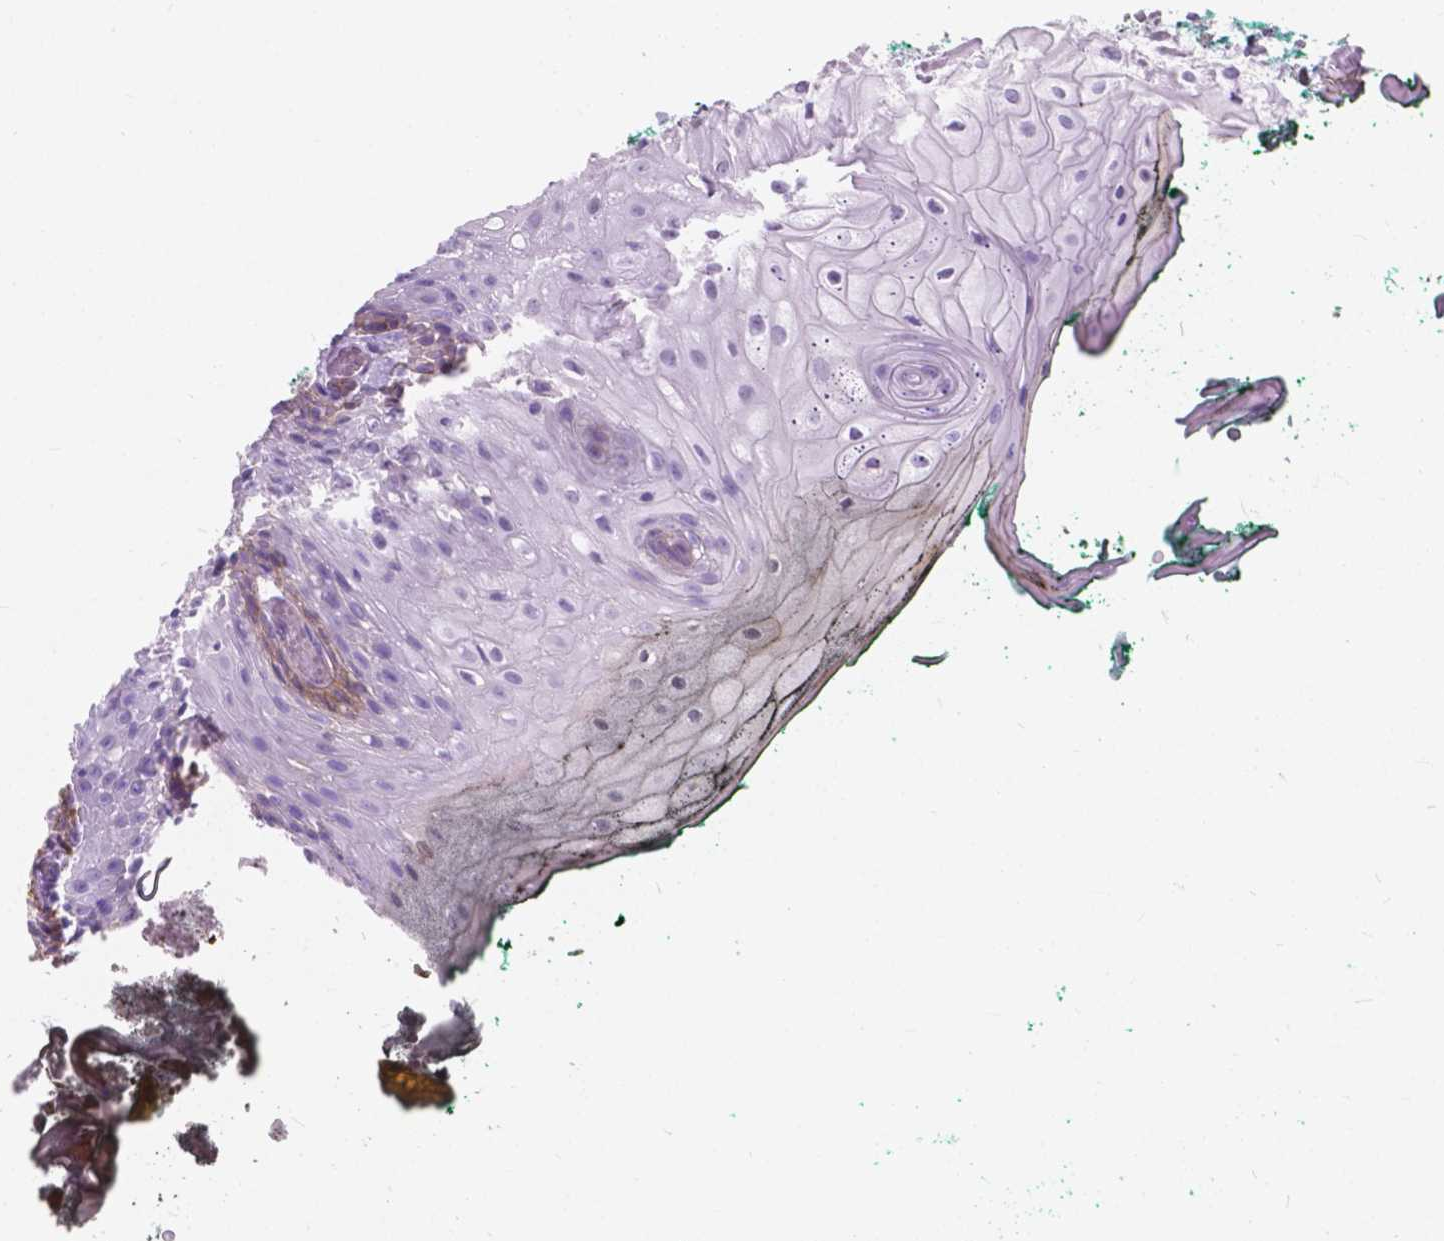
{"staining": {"intensity": "negative", "quantity": "none", "location": "none"}, "tissue": "oral mucosa", "cell_type": "Squamous epithelial cells", "image_type": "normal", "snomed": [{"axis": "morphology", "description": "Normal tissue, NOS"}, {"axis": "topography", "description": "Oral tissue"}, {"axis": "topography", "description": "Head-Neck"}], "caption": "Oral mucosa stained for a protein using immunohistochemistry displays no positivity squamous epithelial cells.", "gene": "KIAA0040", "patient": {"sex": "female", "age": 68}}